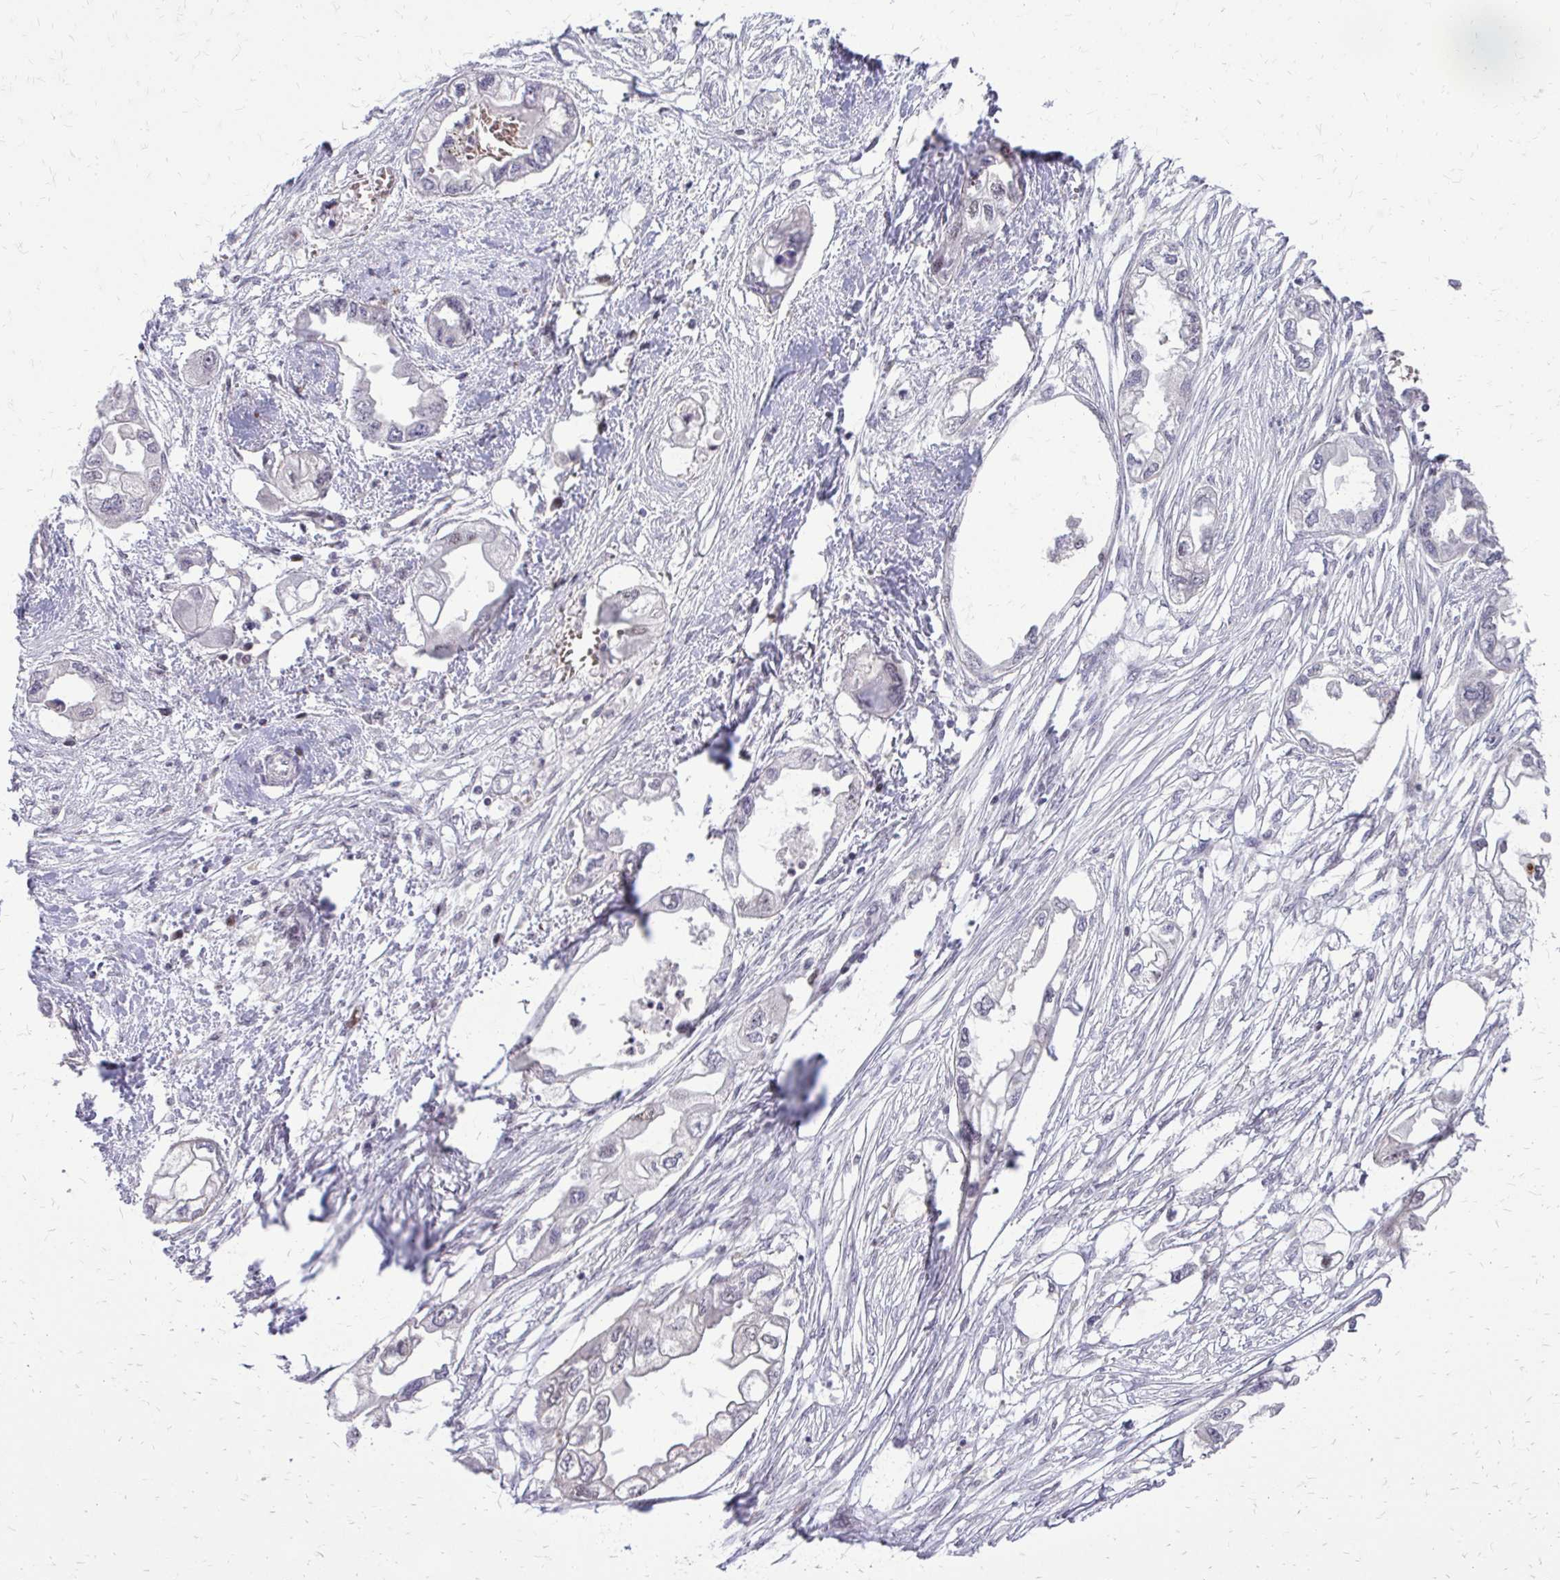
{"staining": {"intensity": "negative", "quantity": "none", "location": "none"}, "tissue": "endometrial cancer", "cell_type": "Tumor cells", "image_type": "cancer", "snomed": [{"axis": "morphology", "description": "Adenocarcinoma, NOS"}, {"axis": "morphology", "description": "Adenocarcinoma, metastatic, NOS"}, {"axis": "topography", "description": "Adipose tissue"}, {"axis": "topography", "description": "Endometrium"}], "caption": "High magnification brightfield microscopy of endometrial adenocarcinoma stained with DAB (3,3'-diaminobenzidine) (brown) and counterstained with hematoxylin (blue): tumor cells show no significant expression.", "gene": "PPDPFL", "patient": {"sex": "female", "age": 67}}